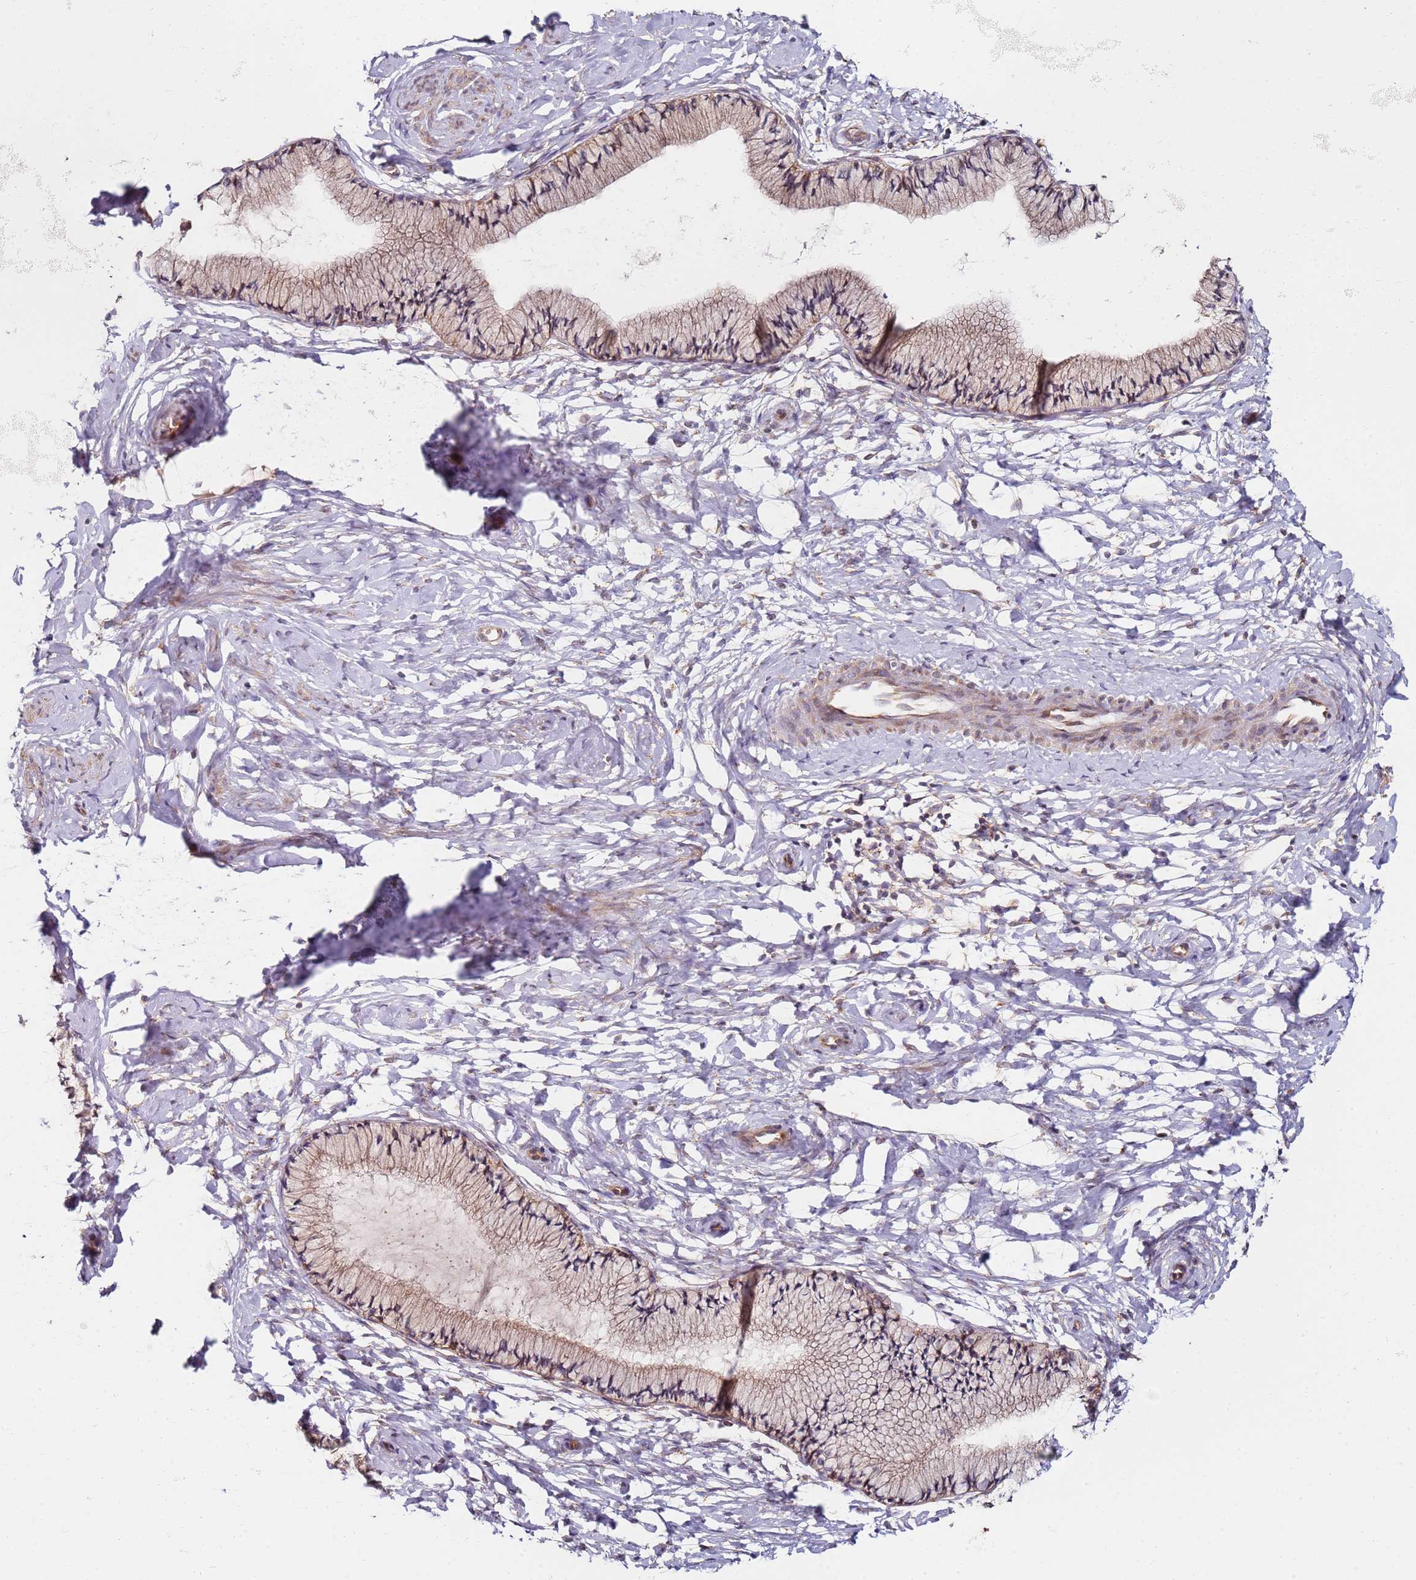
{"staining": {"intensity": "moderate", "quantity": "25%-75%", "location": "cytoplasmic/membranous"}, "tissue": "cervix", "cell_type": "Glandular cells", "image_type": "normal", "snomed": [{"axis": "morphology", "description": "Normal tissue, NOS"}, {"axis": "topography", "description": "Cervix"}], "caption": "Immunohistochemical staining of unremarkable cervix exhibits 25%-75% levels of moderate cytoplasmic/membranous protein staining in approximately 25%-75% of glandular cells.", "gene": "RPS3A", "patient": {"sex": "female", "age": 33}}